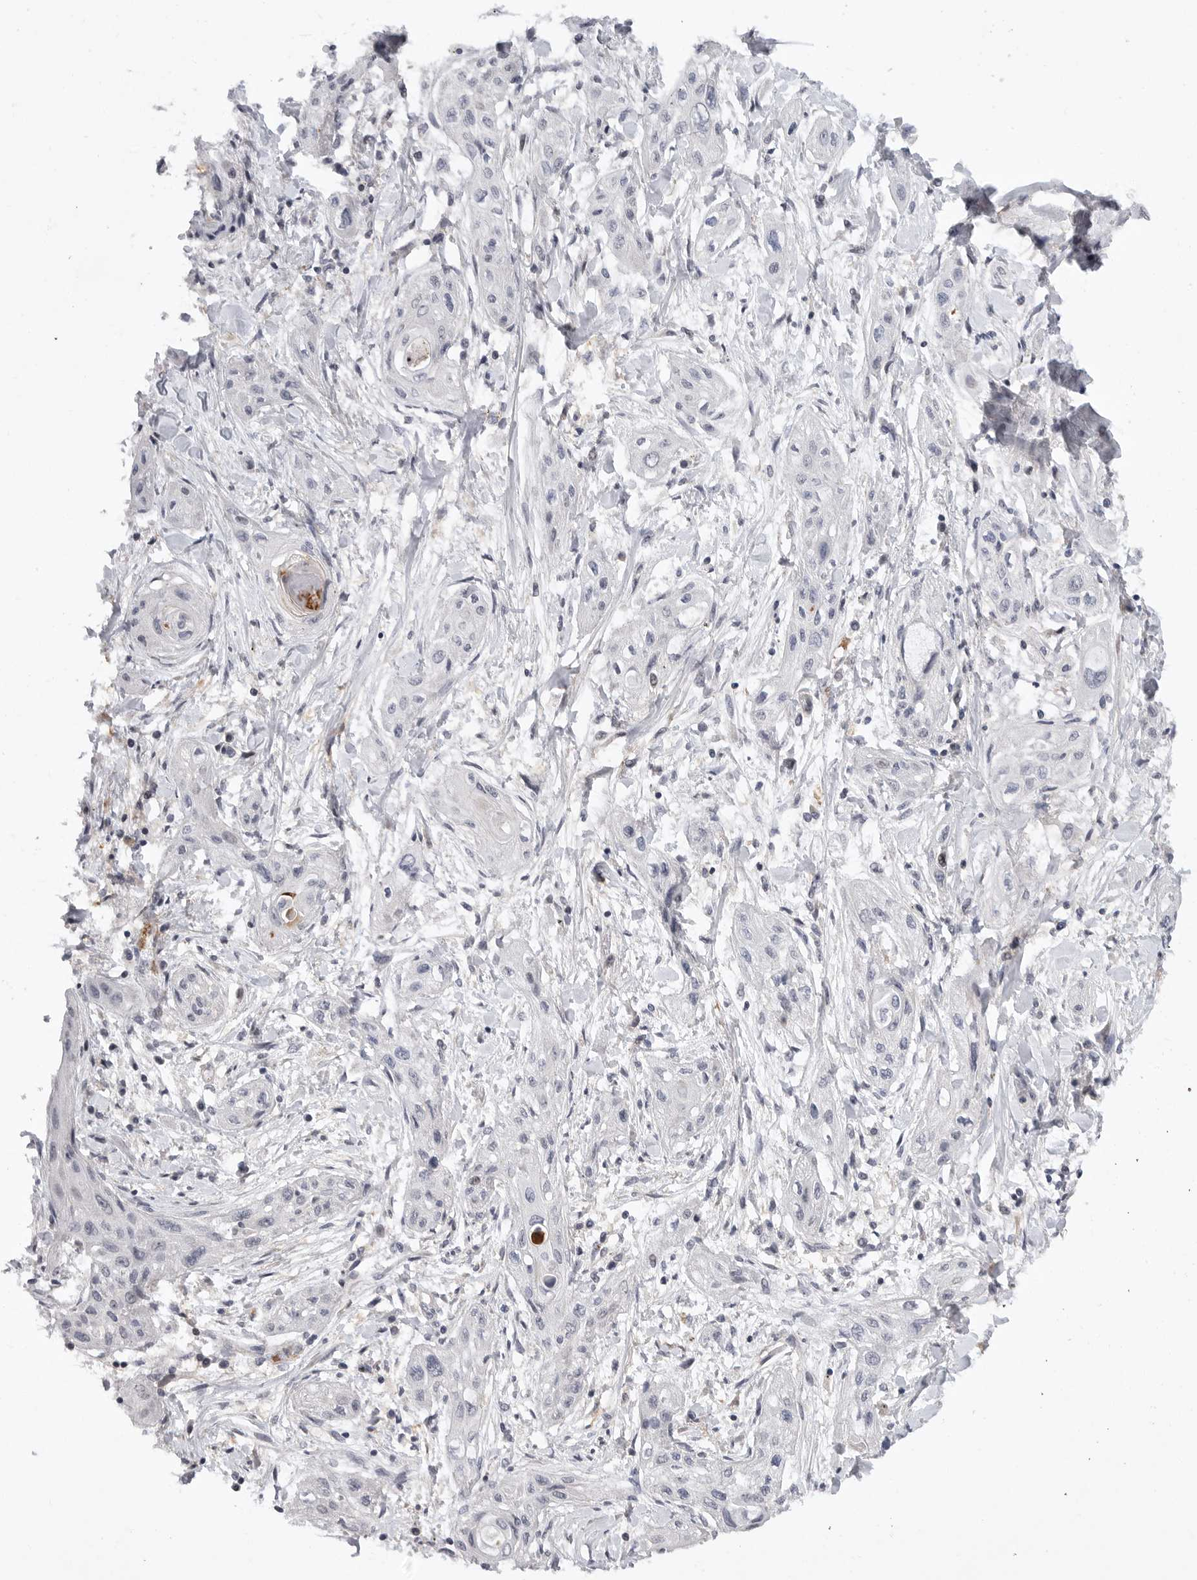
{"staining": {"intensity": "negative", "quantity": "none", "location": "none"}, "tissue": "lung cancer", "cell_type": "Tumor cells", "image_type": "cancer", "snomed": [{"axis": "morphology", "description": "Squamous cell carcinoma, NOS"}, {"axis": "topography", "description": "Lung"}], "caption": "Micrograph shows no protein positivity in tumor cells of lung cancer (squamous cell carcinoma) tissue.", "gene": "FBXO43", "patient": {"sex": "female", "age": 47}}